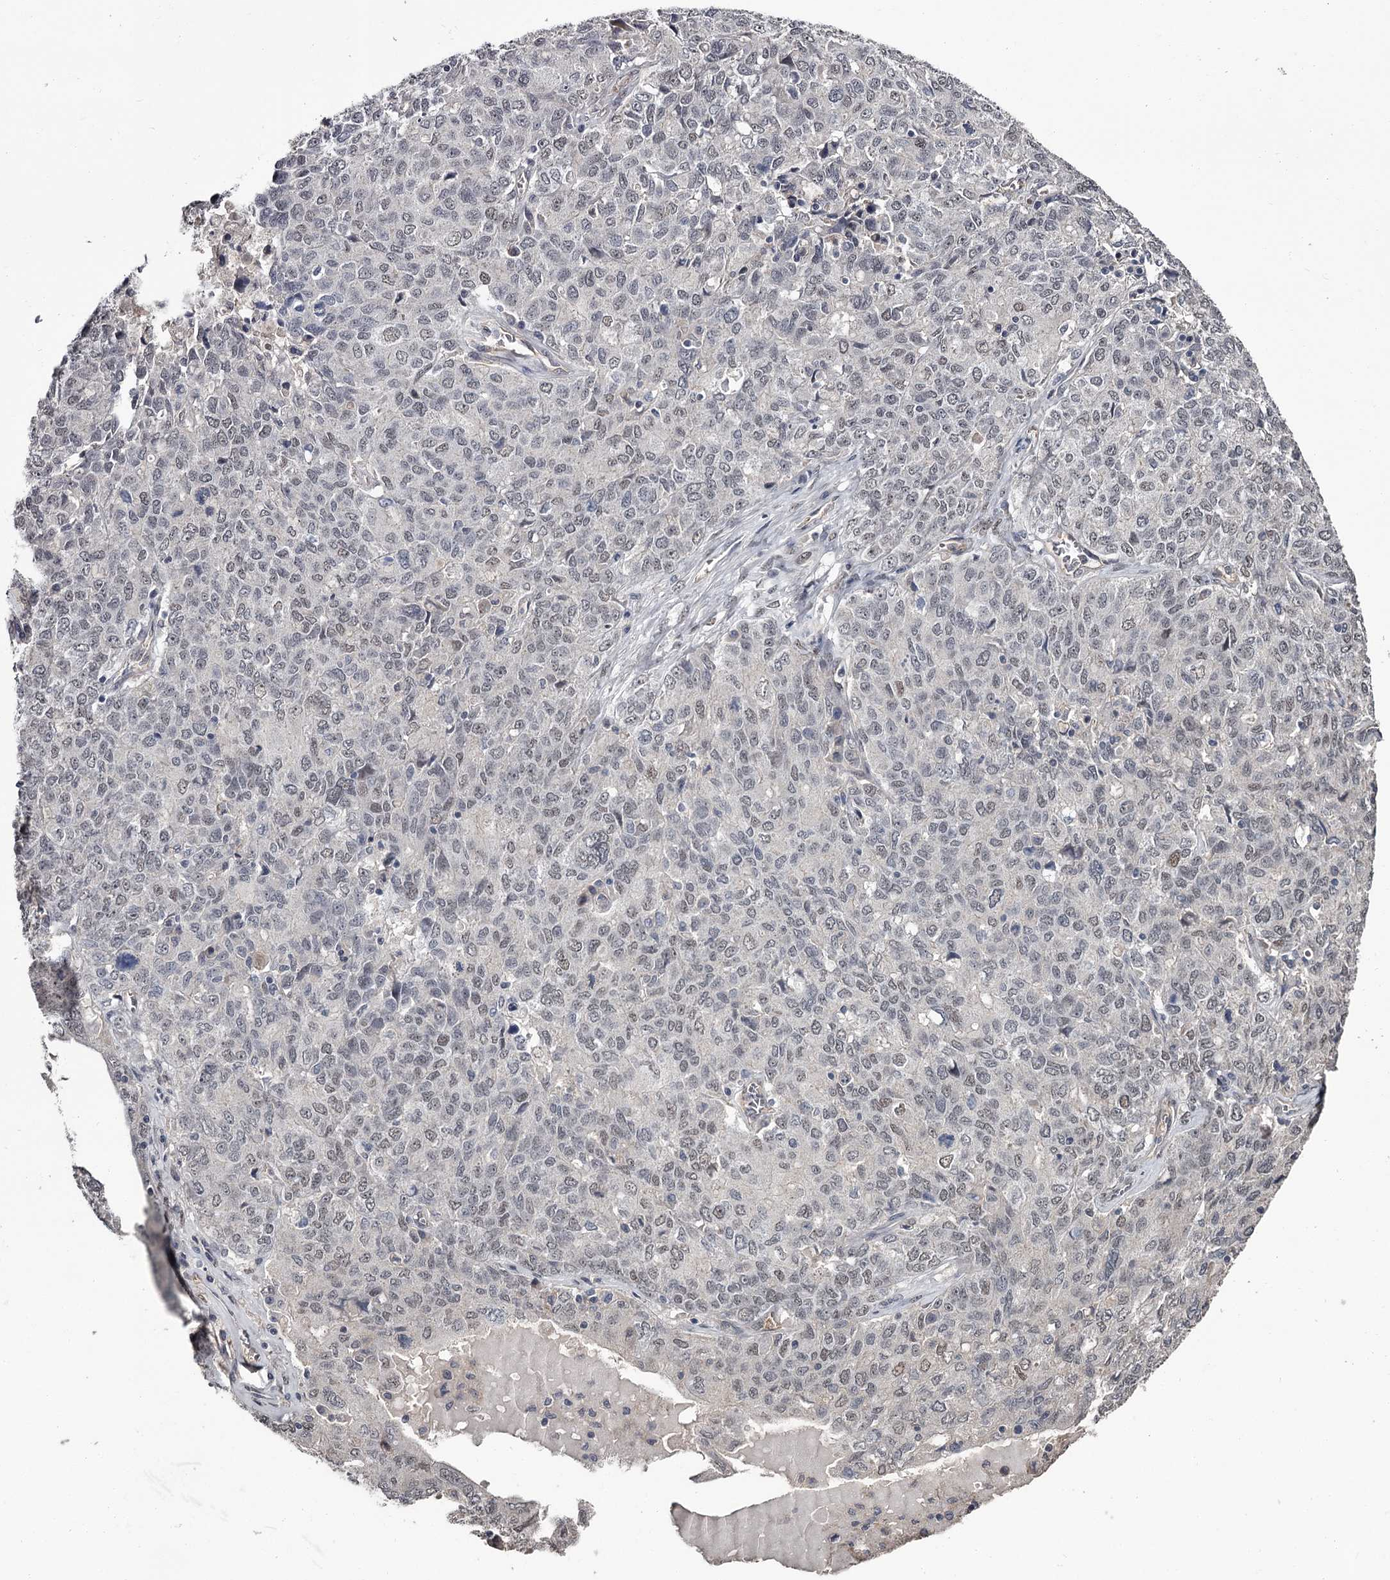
{"staining": {"intensity": "weak", "quantity": "25%-75%", "location": "nuclear"}, "tissue": "ovarian cancer", "cell_type": "Tumor cells", "image_type": "cancer", "snomed": [{"axis": "morphology", "description": "Carcinoma, endometroid"}, {"axis": "topography", "description": "Ovary"}], "caption": "This image demonstrates ovarian endometroid carcinoma stained with immunohistochemistry to label a protein in brown. The nuclear of tumor cells show weak positivity for the protein. Nuclei are counter-stained blue.", "gene": "PRPF40B", "patient": {"sex": "female", "age": 62}}